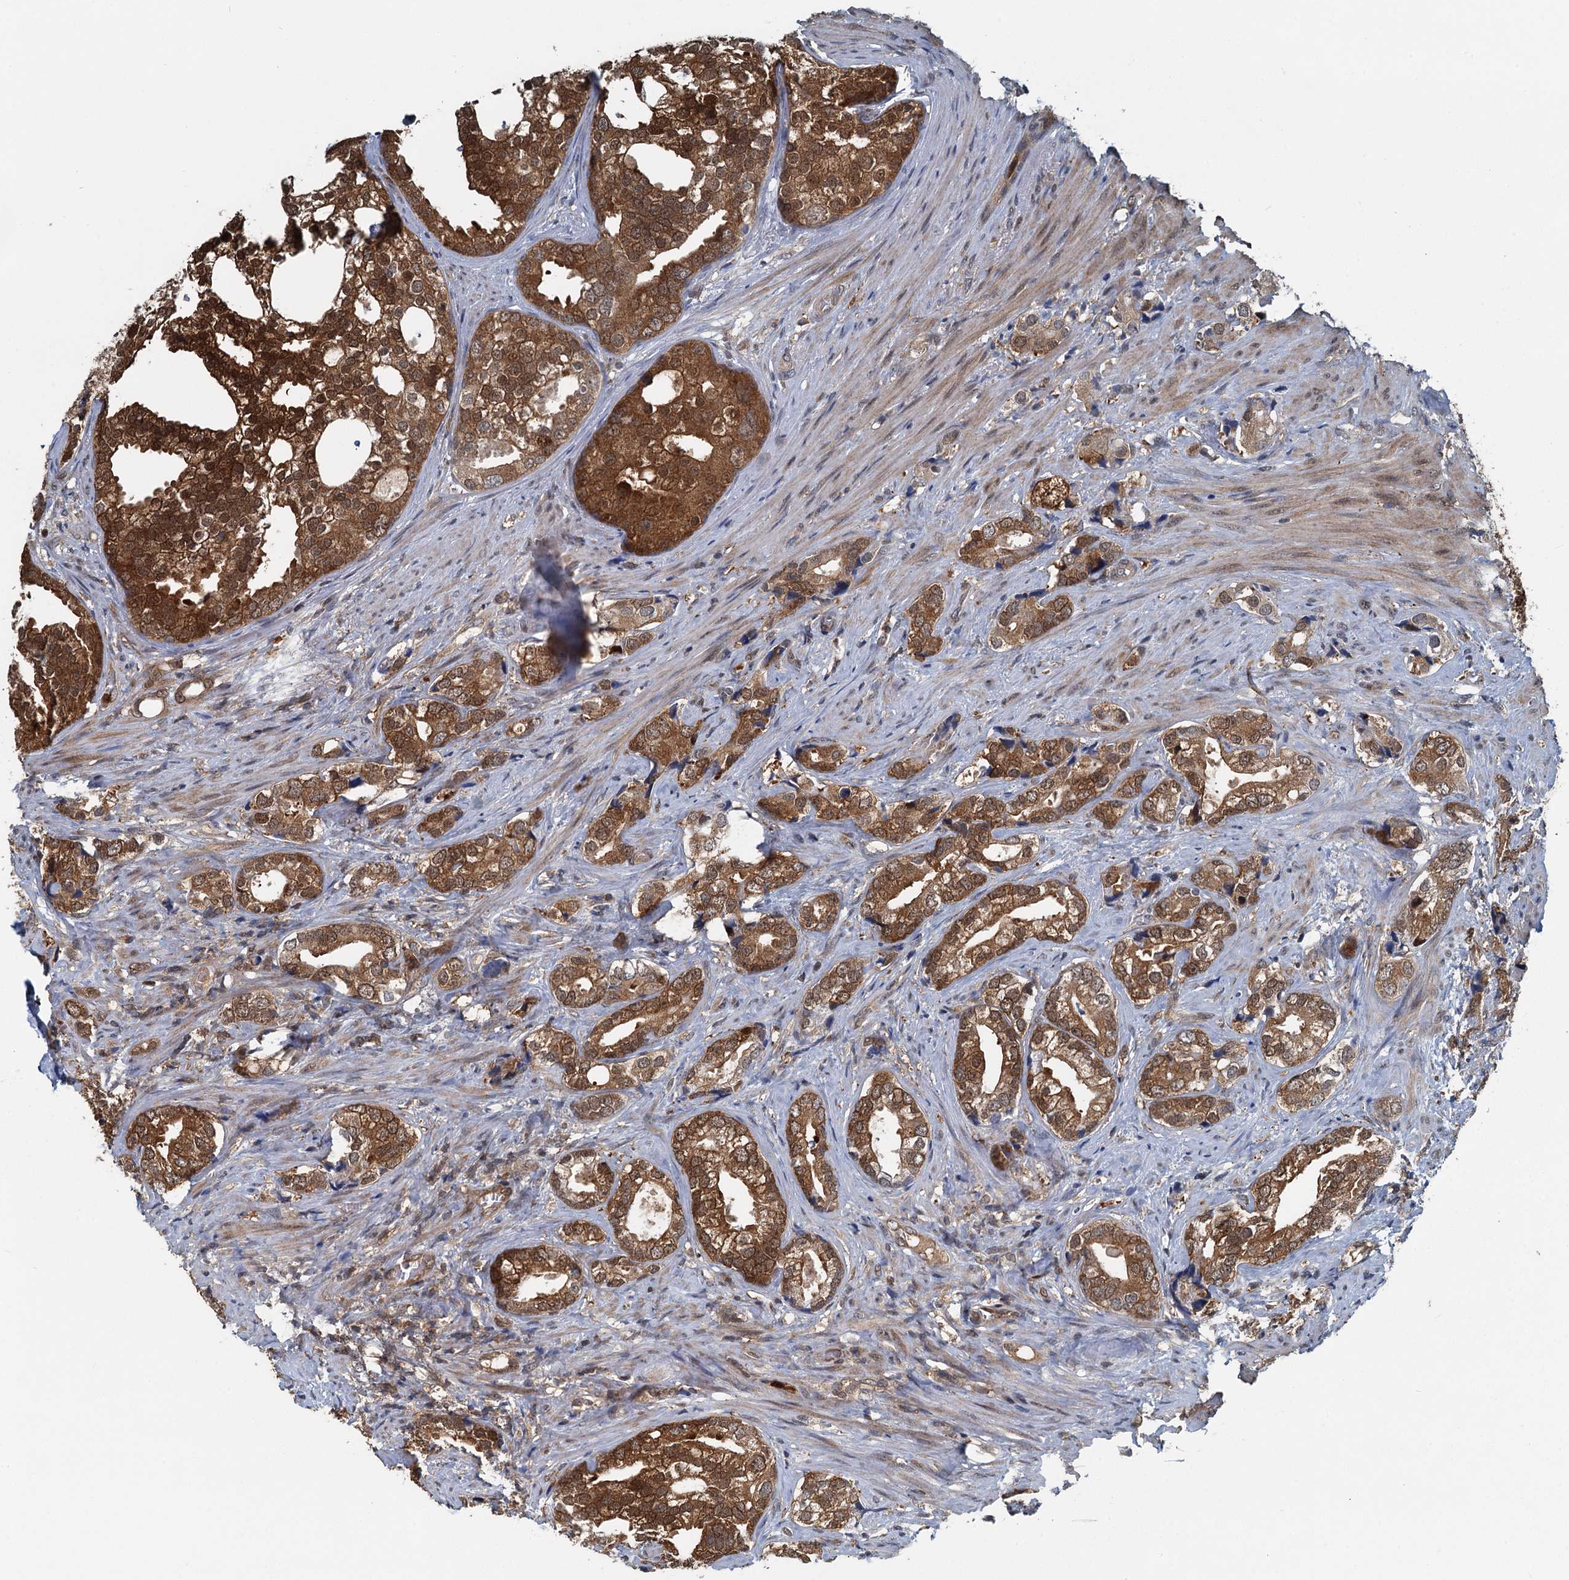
{"staining": {"intensity": "strong", "quantity": ">75%", "location": "cytoplasmic/membranous,nuclear"}, "tissue": "prostate cancer", "cell_type": "Tumor cells", "image_type": "cancer", "snomed": [{"axis": "morphology", "description": "Adenocarcinoma, High grade"}, {"axis": "topography", "description": "Prostate"}], "caption": "High-power microscopy captured an IHC photomicrograph of high-grade adenocarcinoma (prostate), revealing strong cytoplasmic/membranous and nuclear positivity in about >75% of tumor cells. (Brightfield microscopy of DAB IHC at high magnification).", "gene": "GPI", "patient": {"sex": "male", "age": 75}}